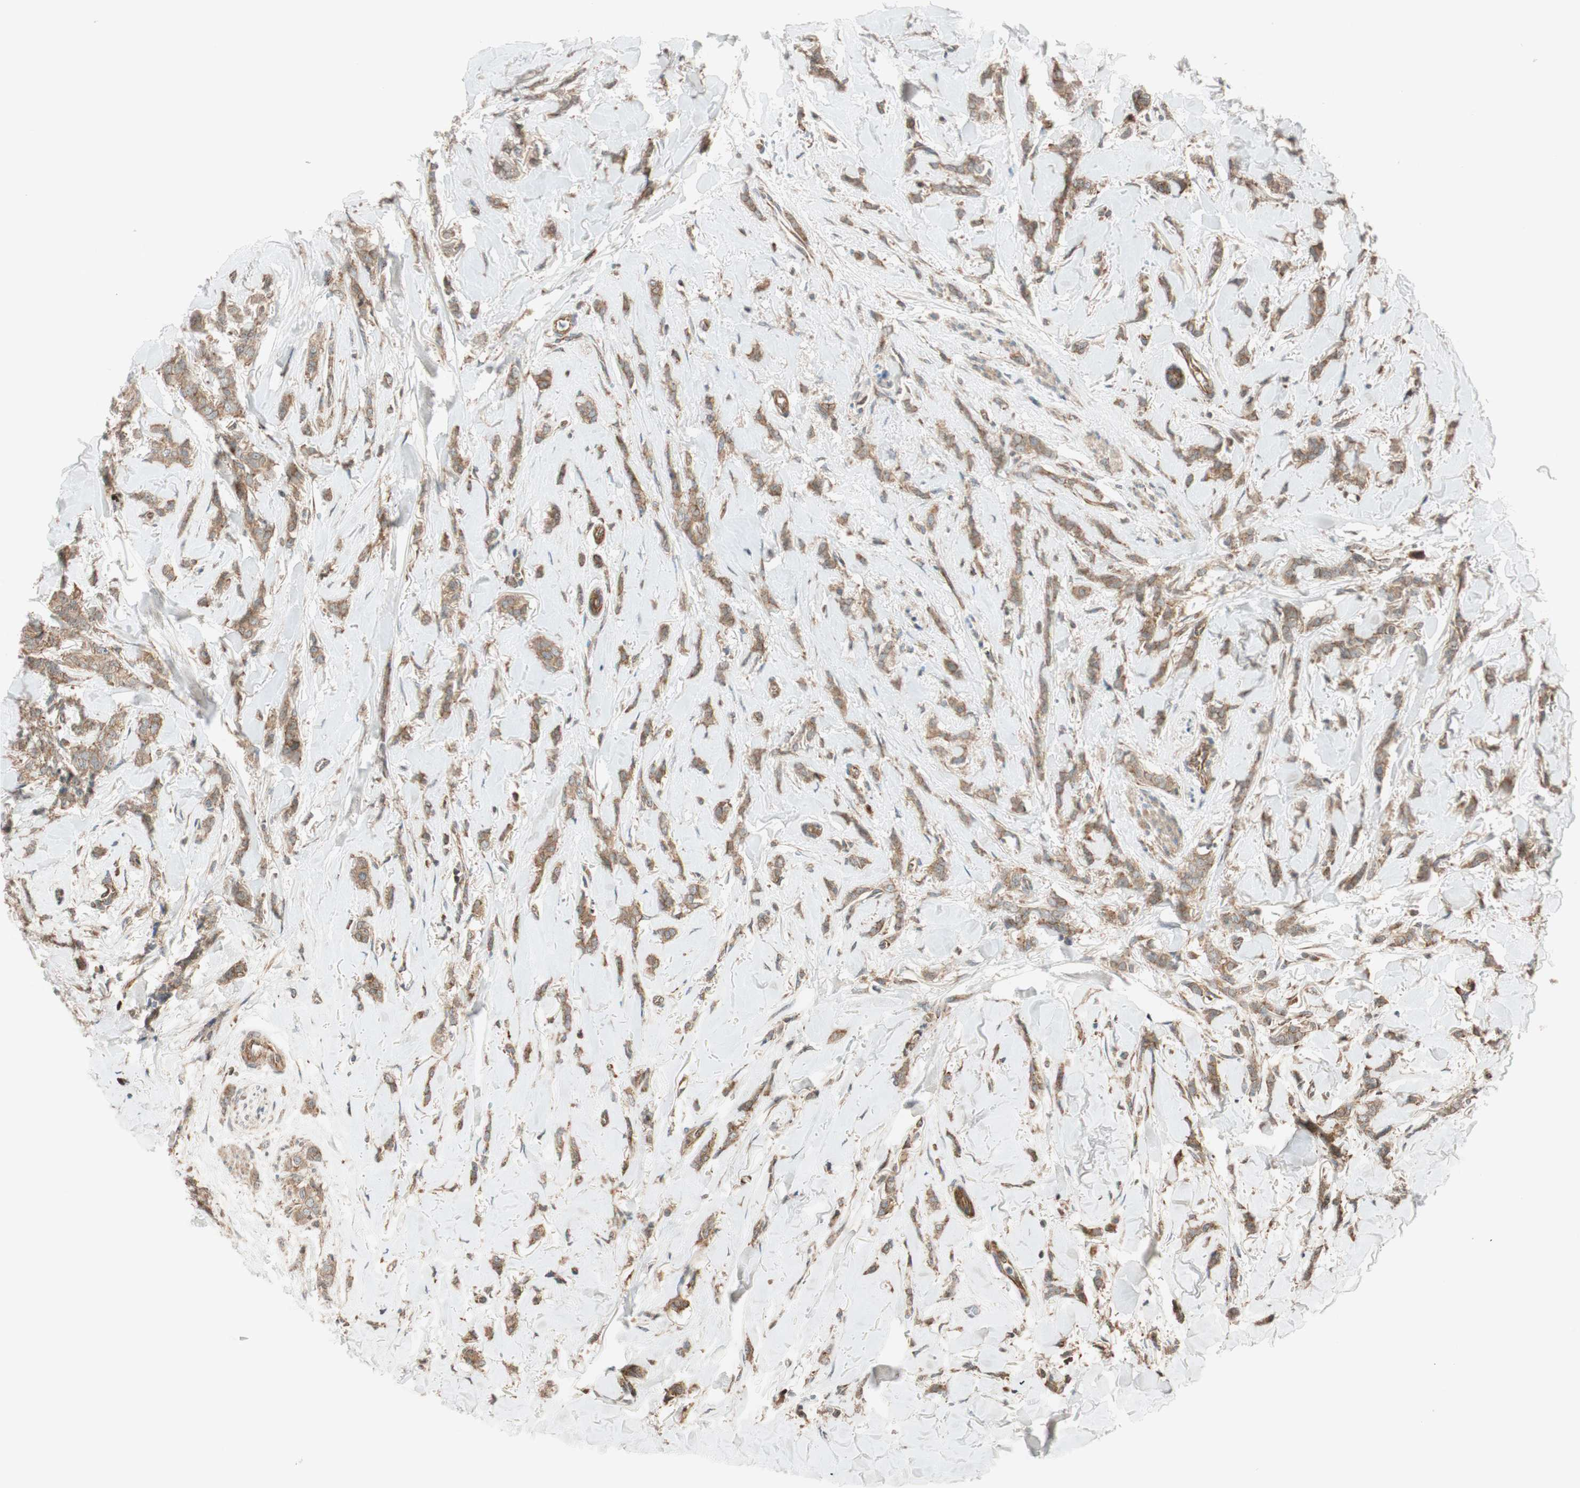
{"staining": {"intensity": "moderate", "quantity": ">75%", "location": "cytoplasmic/membranous"}, "tissue": "breast cancer", "cell_type": "Tumor cells", "image_type": "cancer", "snomed": [{"axis": "morphology", "description": "Lobular carcinoma"}, {"axis": "topography", "description": "Skin"}, {"axis": "topography", "description": "Breast"}], "caption": "Immunohistochemical staining of human breast lobular carcinoma demonstrates medium levels of moderate cytoplasmic/membranous staining in approximately >75% of tumor cells.", "gene": "ABI1", "patient": {"sex": "female", "age": 46}}